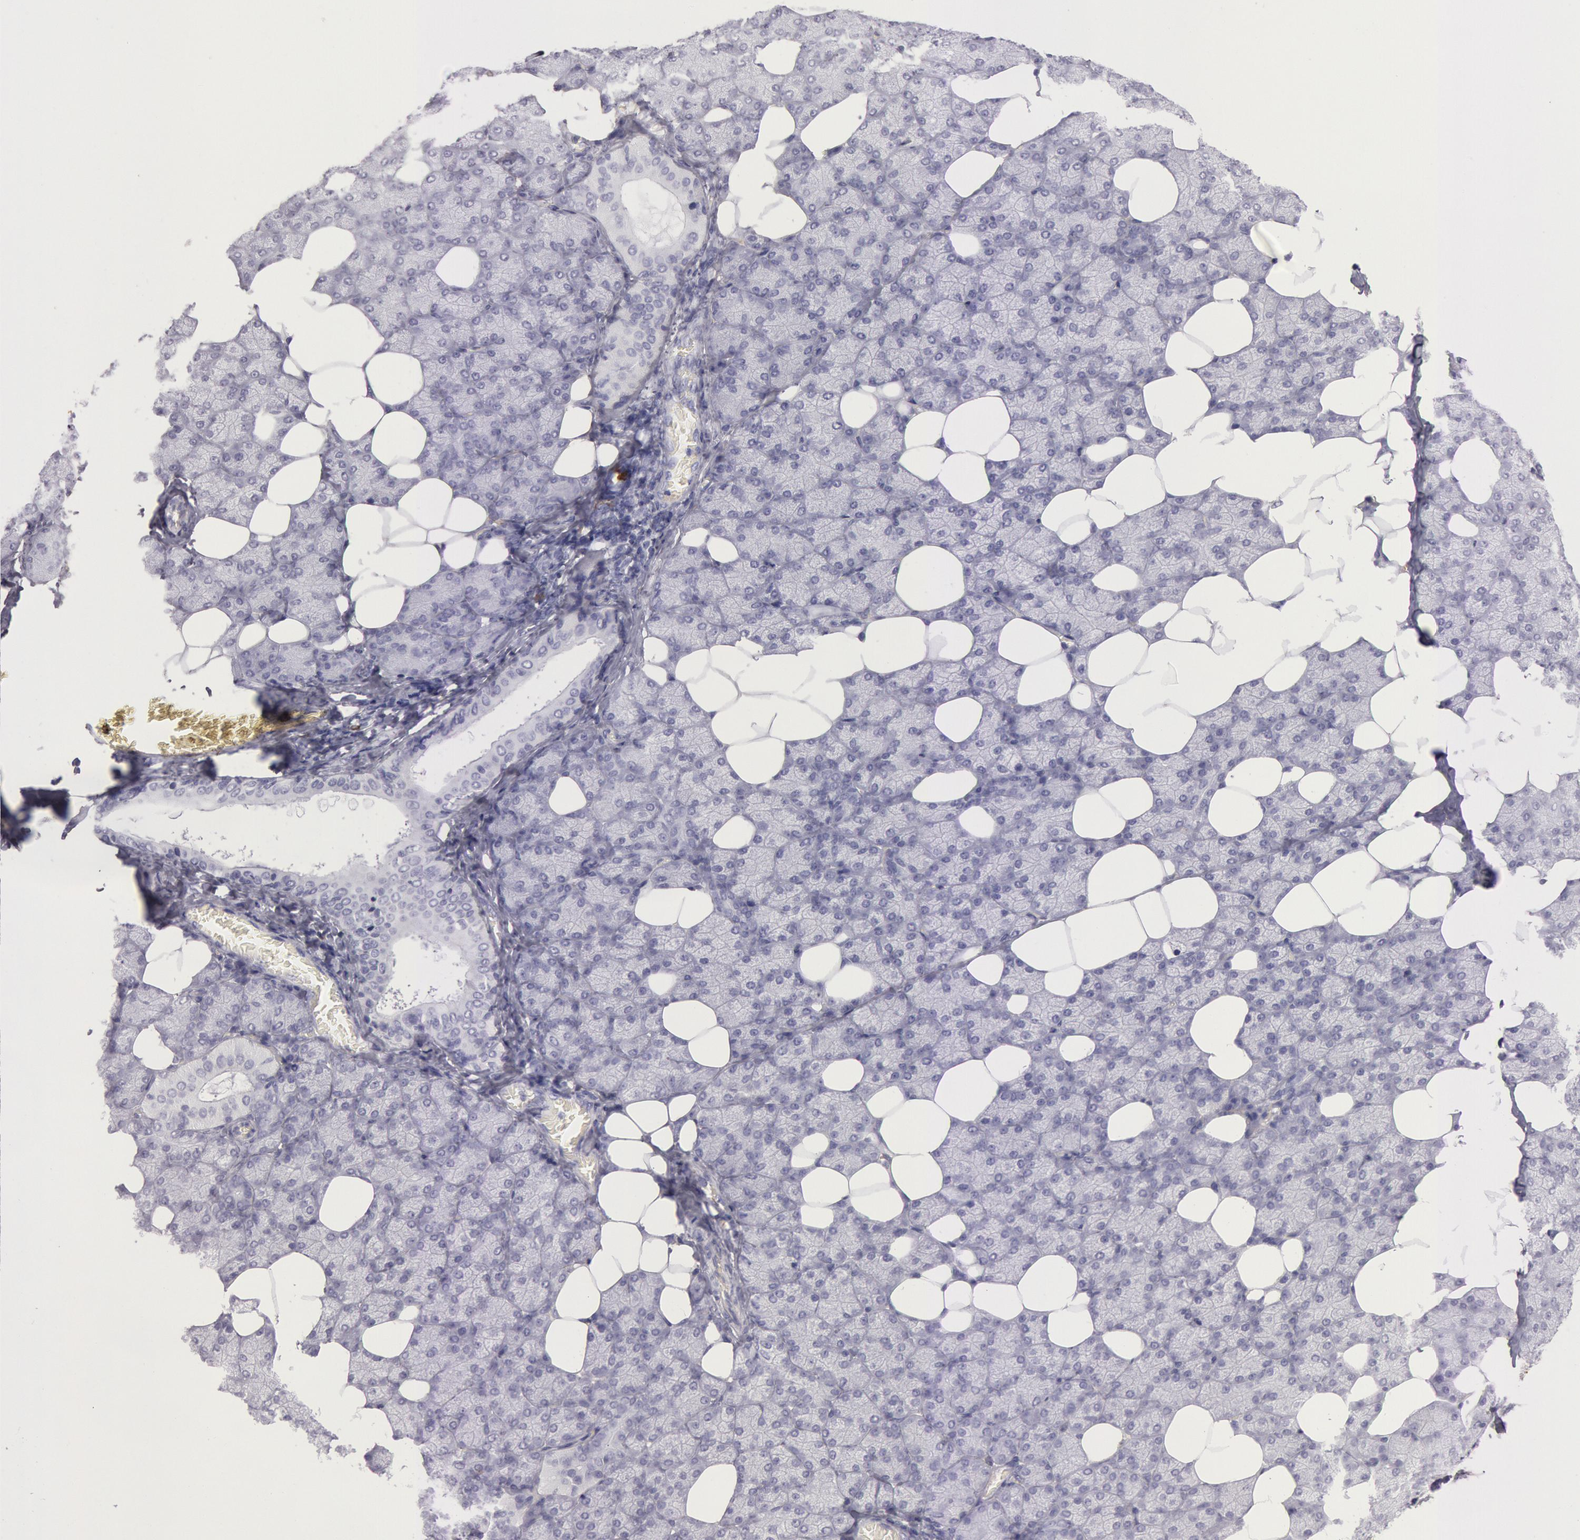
{"staining": {"intensity": "negative", "quantity": "none", "location": "none"}, "tissue": "salivary gland", "cell_type": "Glandular cells", "image_type": "normal", "snomed": [{"axis": "morphology", "description": "Normal tissue, NOS"}, {"axis": "topography", "description": "Lymph node"}, {"axis": "topography", "description": "Salivary gland"}], "caption": "Immunohistochemical staining of benign salivary gland shows no significant expression in glandular cells. Nuclei are stained in blue.", "gene": "IGHG1", "patient": {"sex": "male", "age": 8}}